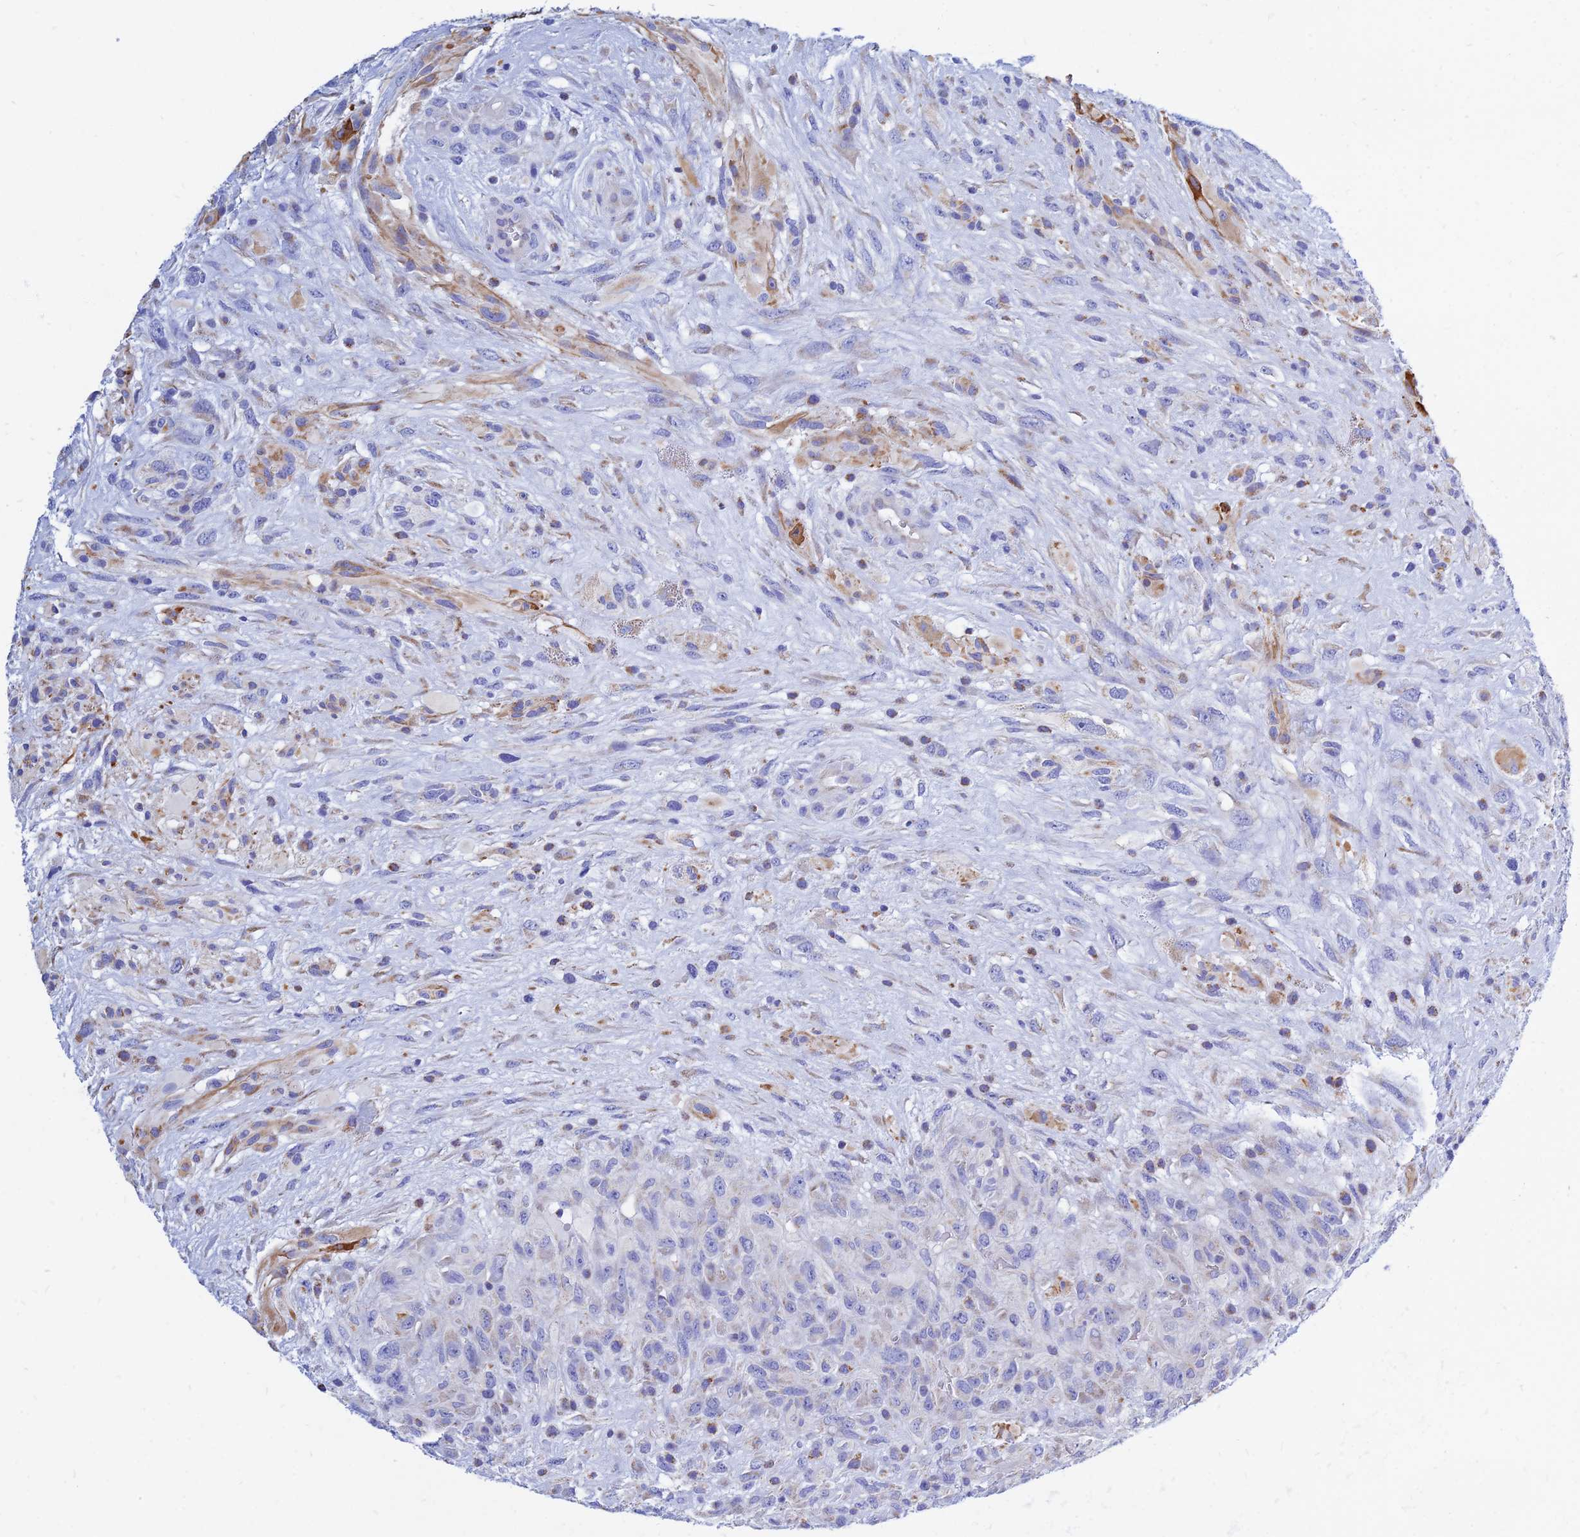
{"staining": {"intensity": "moderate", "quantity": "<25%", "location": "cytoplasmic/membranous"}, "tissue": "glioma", "cell_type": "Tumor cells", "image_type": "cancer", "snomed": [{"axis": "morphology", "description": "Glioma, malignant, High grade"}, {"axis": "topography", "description": "Brain"}], "caption": "Malignant glioma (high-grade) was stained to show a protein in brown. There is low levels of moderate cytoplasmic/membranous positivity in approximately <25% of tumor cells.", "gene": "MGST1", "patient": {"sex": "male", "age": 61}}